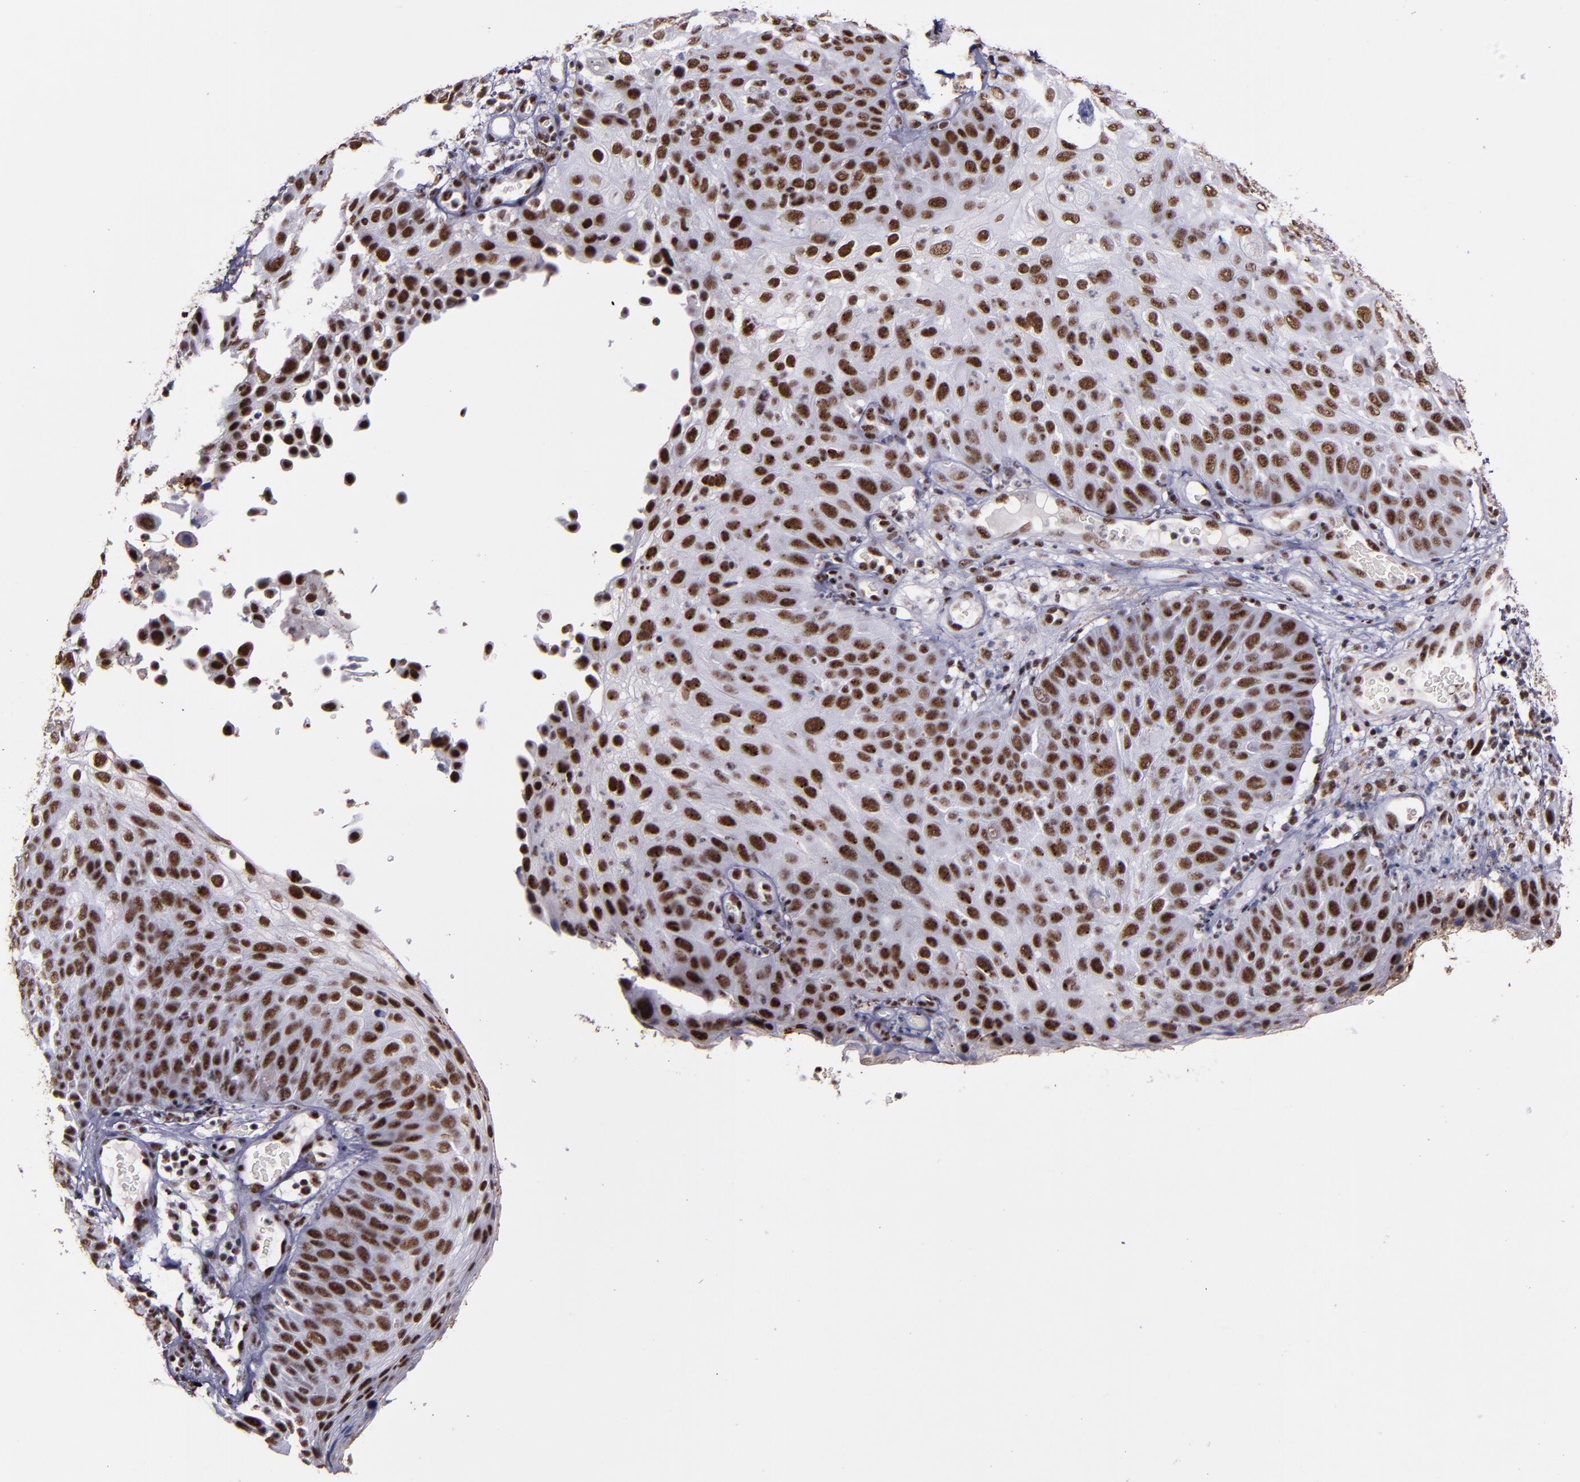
{"staining": {"intensity": "strong", "quantity": ">75%", "location": "nuclear"}, "tissue": "skin cancer", "cell_type": "Tumor cells", "image_type": "cancer", "snomed": [{"axis": "morphology", "description": "Squamous cell carcinoma, NOS"}, {"axis": "topography", "description": "Skin"}], "caption": "Skin cancer (squamous cell carcinoma) stained with a brown dye reveals strong nuclear positive positivity in approximately >75% of tumor cells.", "gene": "PPP4R3A", "patient": {"sex": "male", "age": 87}}